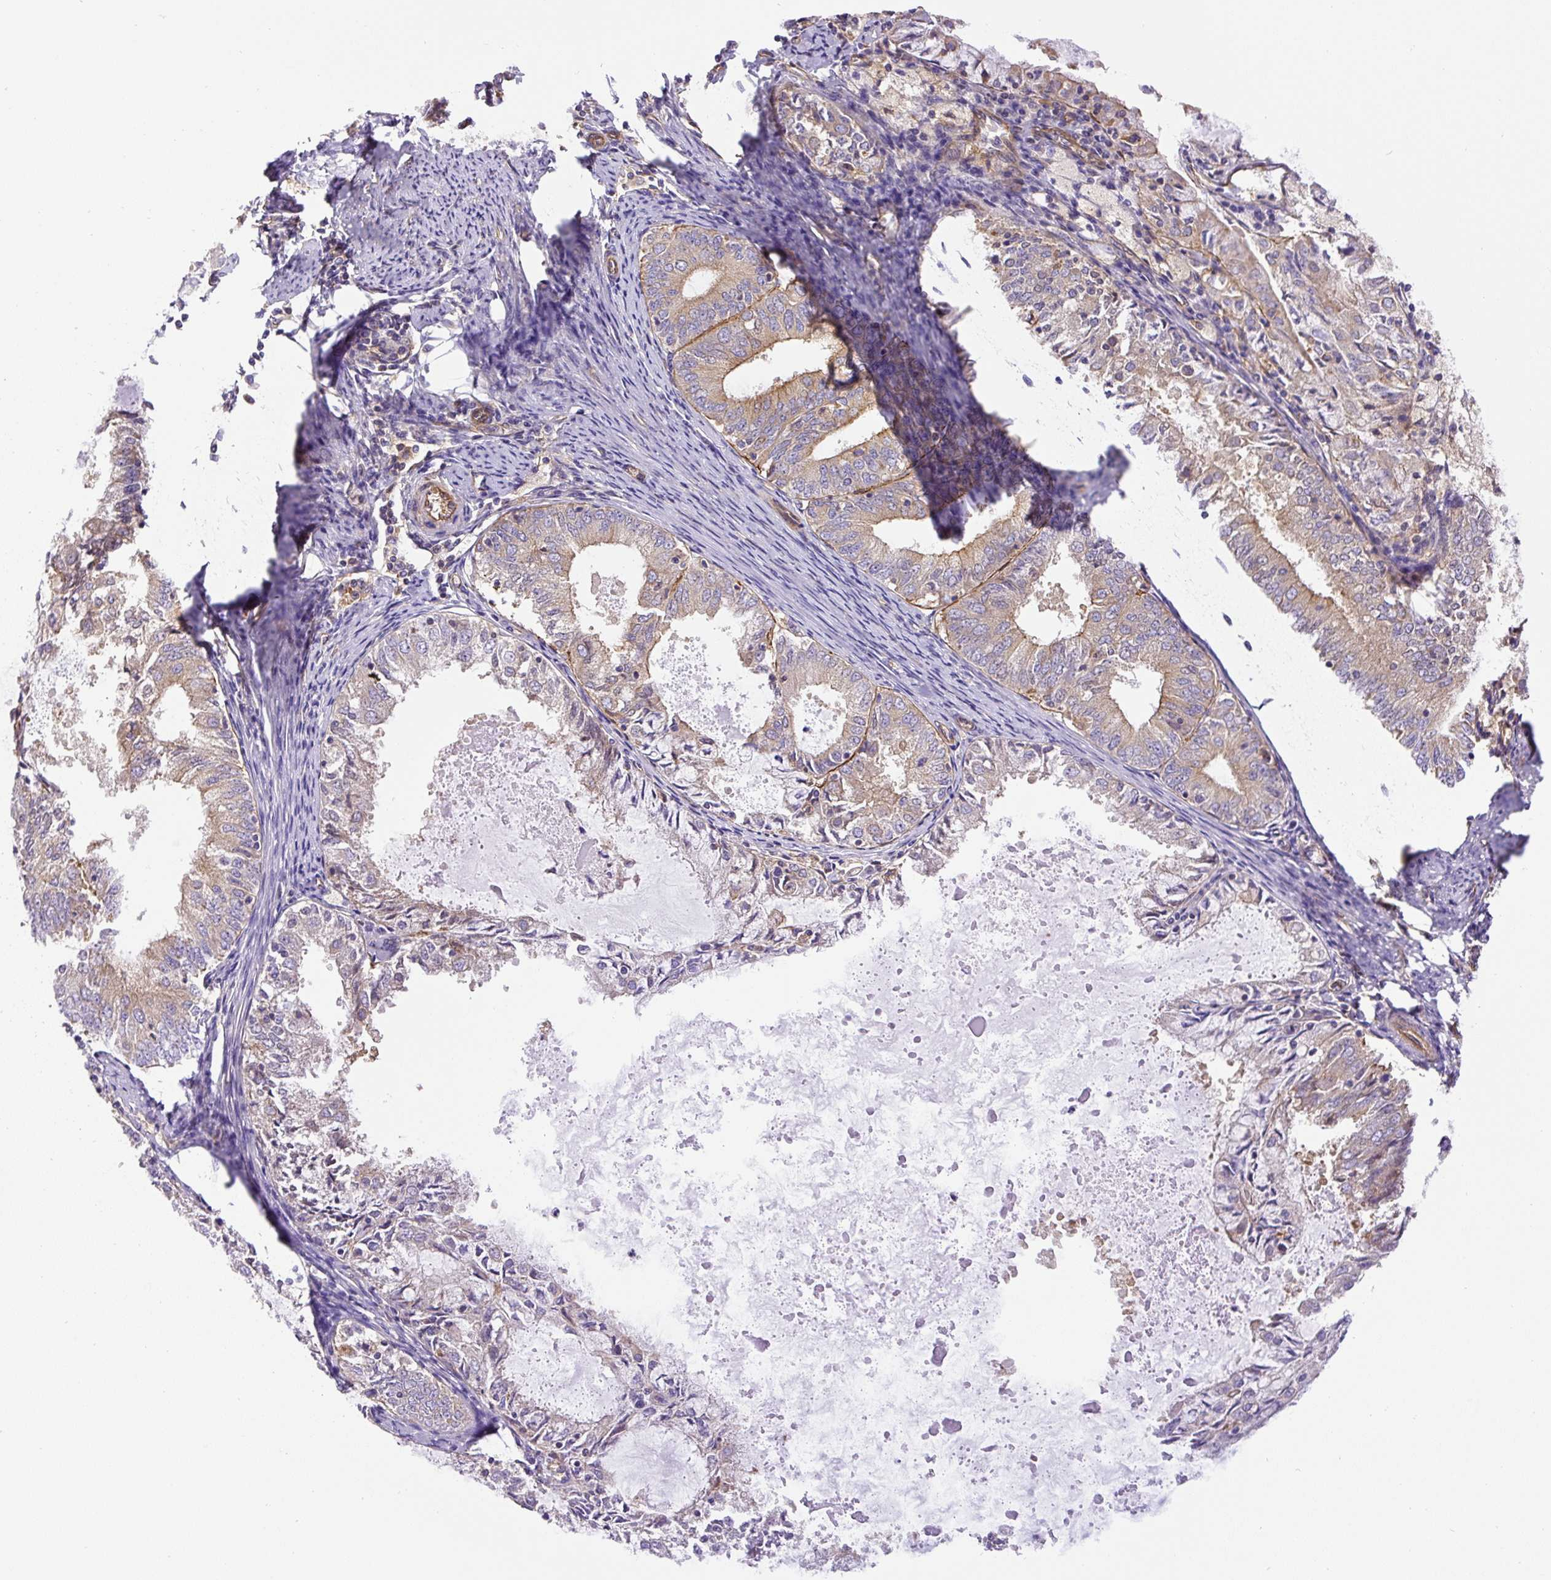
{"staining": {"intensity": "moderate", "quantity": "<25%", "location": "cytoplasmic/membranous"}, "tissue": "endometrial cancer", "cell_type": "Tumor cells", "image_type": "cancer", "snomed": [{"axis": "morphology", "description": "Adenocarcinoma, NOS"}, {"axis": "topography", "description": "Endometrium"}], "caption": "Protein expression by IHC reveals moderate cytoplasmic/membranous positivity in about <25% of tumor cells in endometrial cancer. (brown staining indicates protein expression, while blue staining denotes nuclei).", "gene": "DCTN1", "patient": {"sex": "female", "age": 57}}